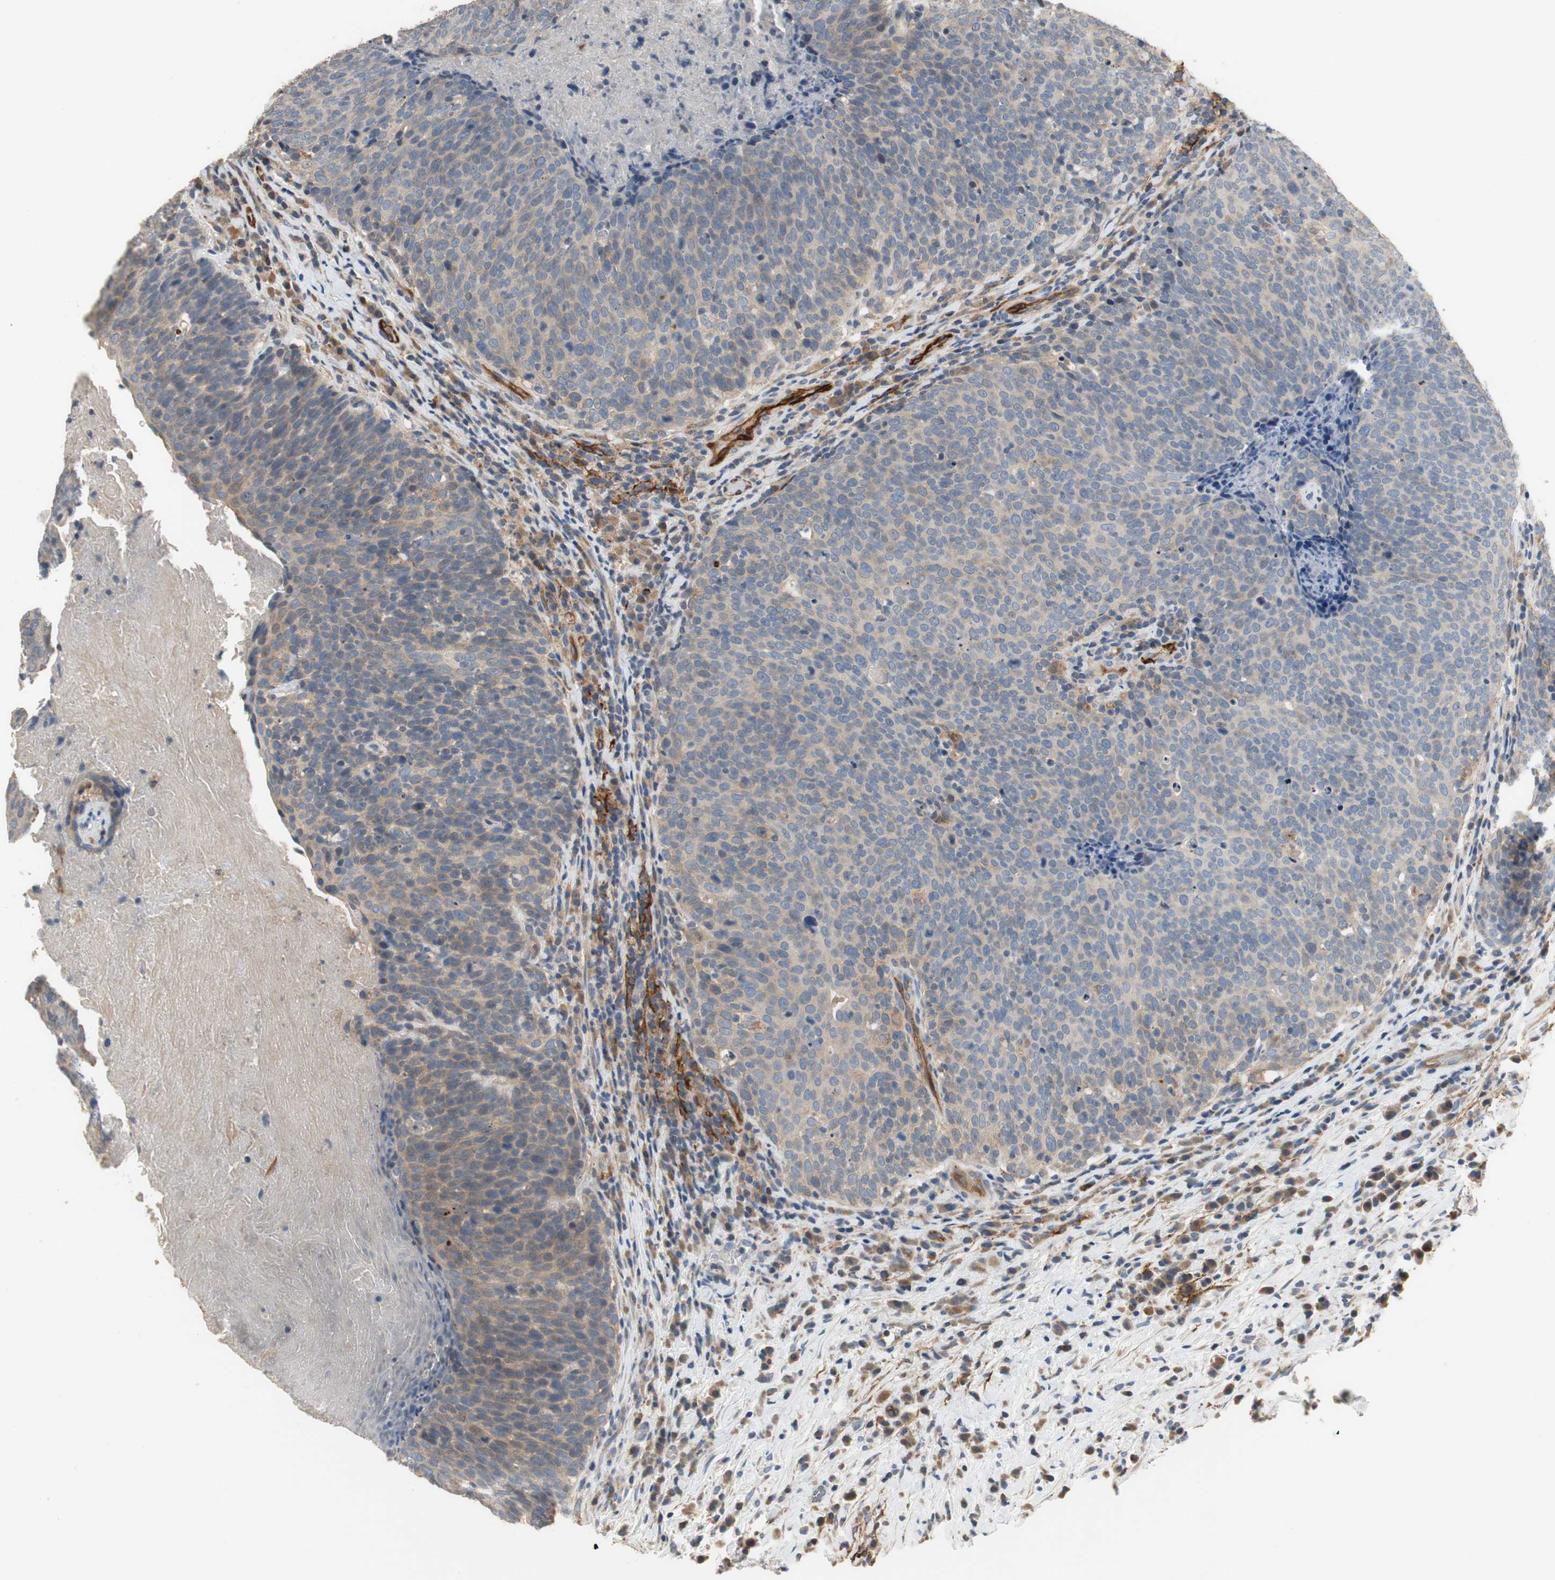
{"staining": {"intensity": "weak", "quantity": "<25%", "location": "cytoplasmic/membranous"}, "tissue": "head and neck cancer", "cell_type": "Tumor cells", "image_type": "cancer", "snomed": [{"axis": "morphology", "description": "Squamous cell carcinoma, NOS"}, {"axis": "morphology", "description": "Squamous cell carcinoma, metastatic, NOS"}, {"axis": "topography", "description": "Lymph node"}, {"axis": "topography", "description": "Head-Neck"}], "caption": "IHC histopathology image of human metastatic squamous cell carcinoma (head and neck) stained for a protein (brown), which displays no staining in tumor cells.", "gene": "ALPL", "patient": {"sex": "male", "age": 62}}